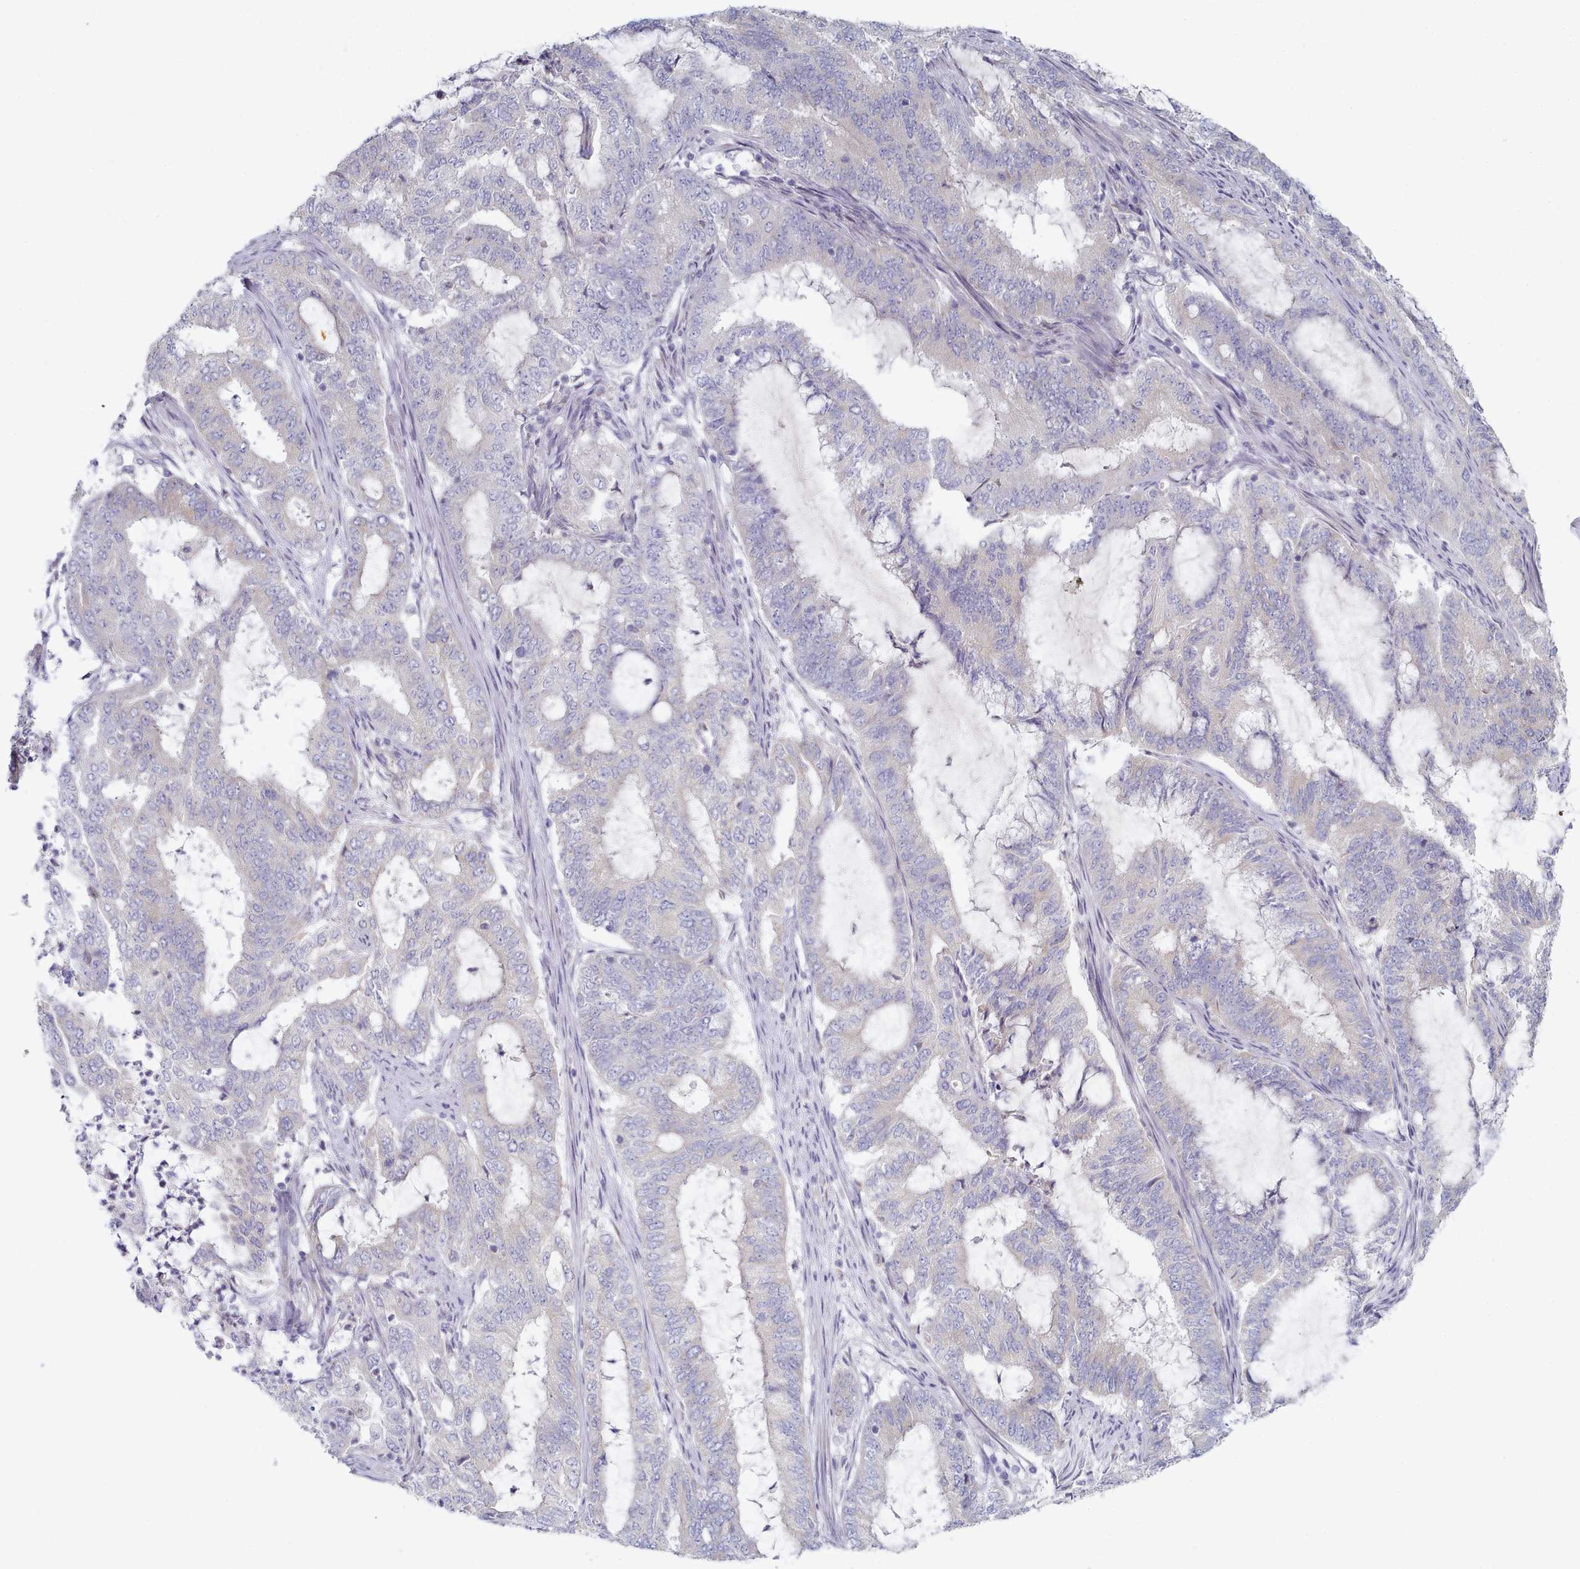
{"staining": {"intensity": "negative", "quantity": "none", "location": "none"}, "tissue": "endometrial cancer", "cell_type": "Tumor cells", "image_type": "cancer", "snomed": [{"axis": "morphology", "description": "Adenocarcinoma, NOS"}, {"axis": "topography", "description": "Endometrium"}], "caption": "Protein analysis of endometrial cancer (adenocarcinoma) shows no significant staining in tumor cells.", "gene": "TYW1B", "patient": {"sex": "female", "age": 51}}